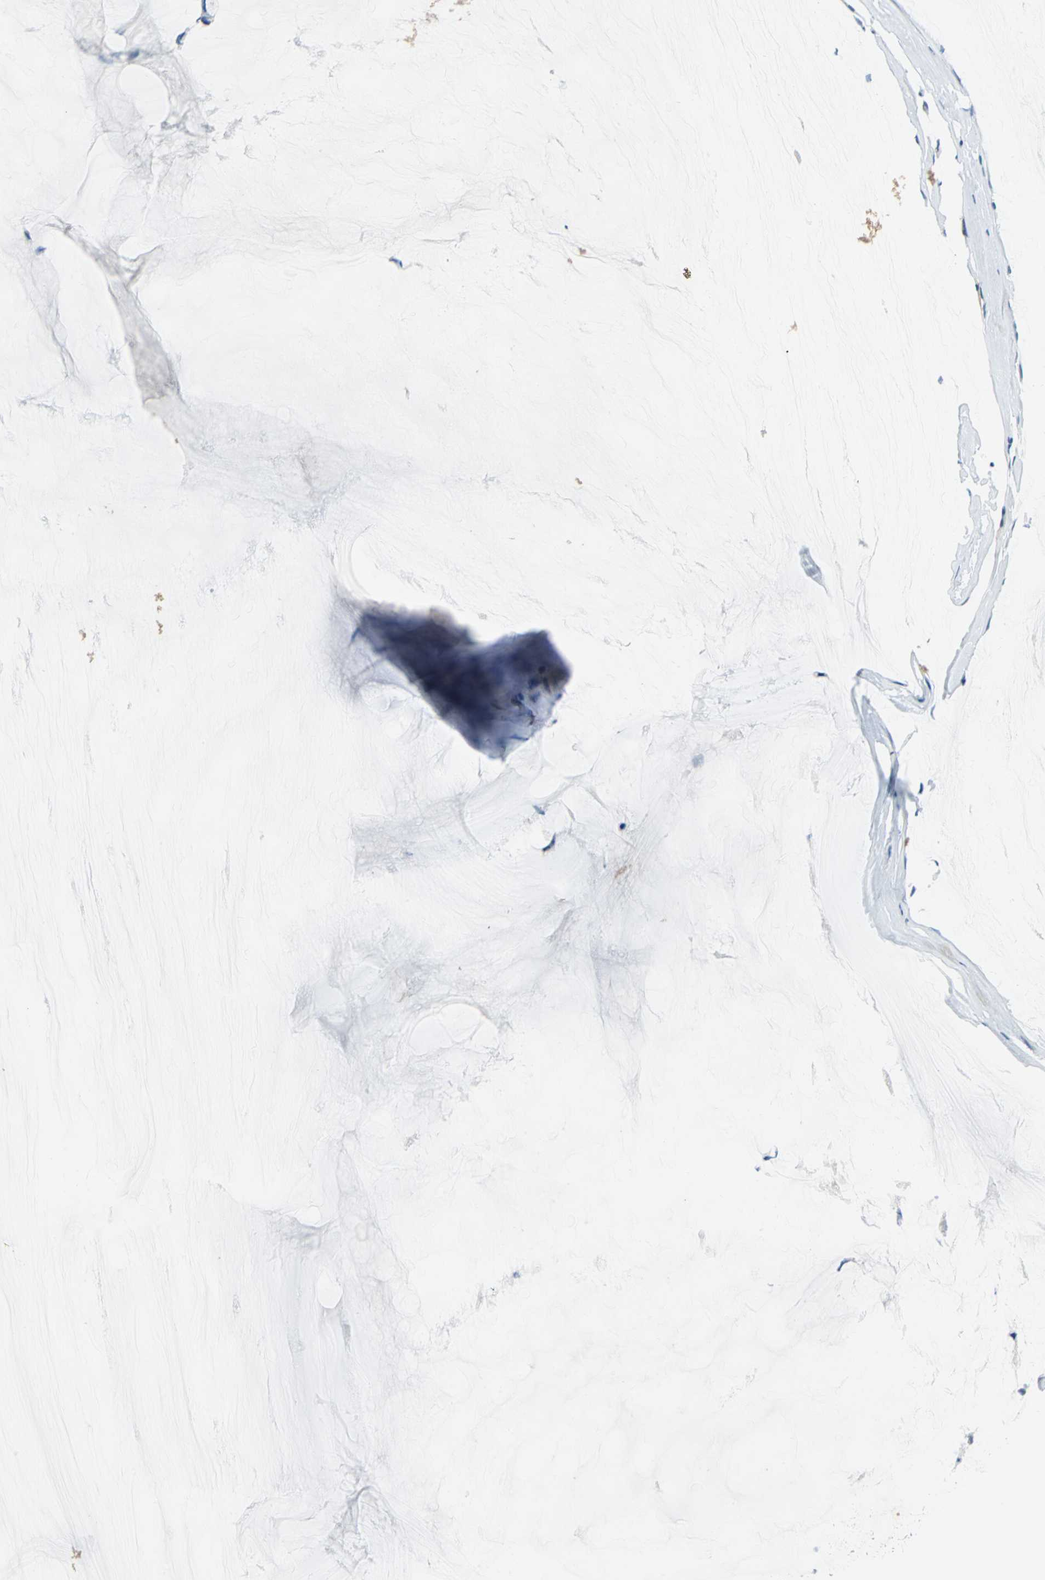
{"staining": {"intensity": "negative", "quantity": "none", "location": "none"}, "tissue": "ovarian cancer", "cell_type": "Tumor cells", "image_type": "cancer", "snomed": [{"axis": "morphology", "description": "Cystadenocarcinoma, mucinous, NOS"}, {"axis": "topography", "description": "Ovary"}], "caption": "This is an IHC image of mucinous cystadenocarcinoma (ovarian). There is no staining in tumor cells.", "gene": "PIN1", "patient": {"sex": "female", "age": 39}}